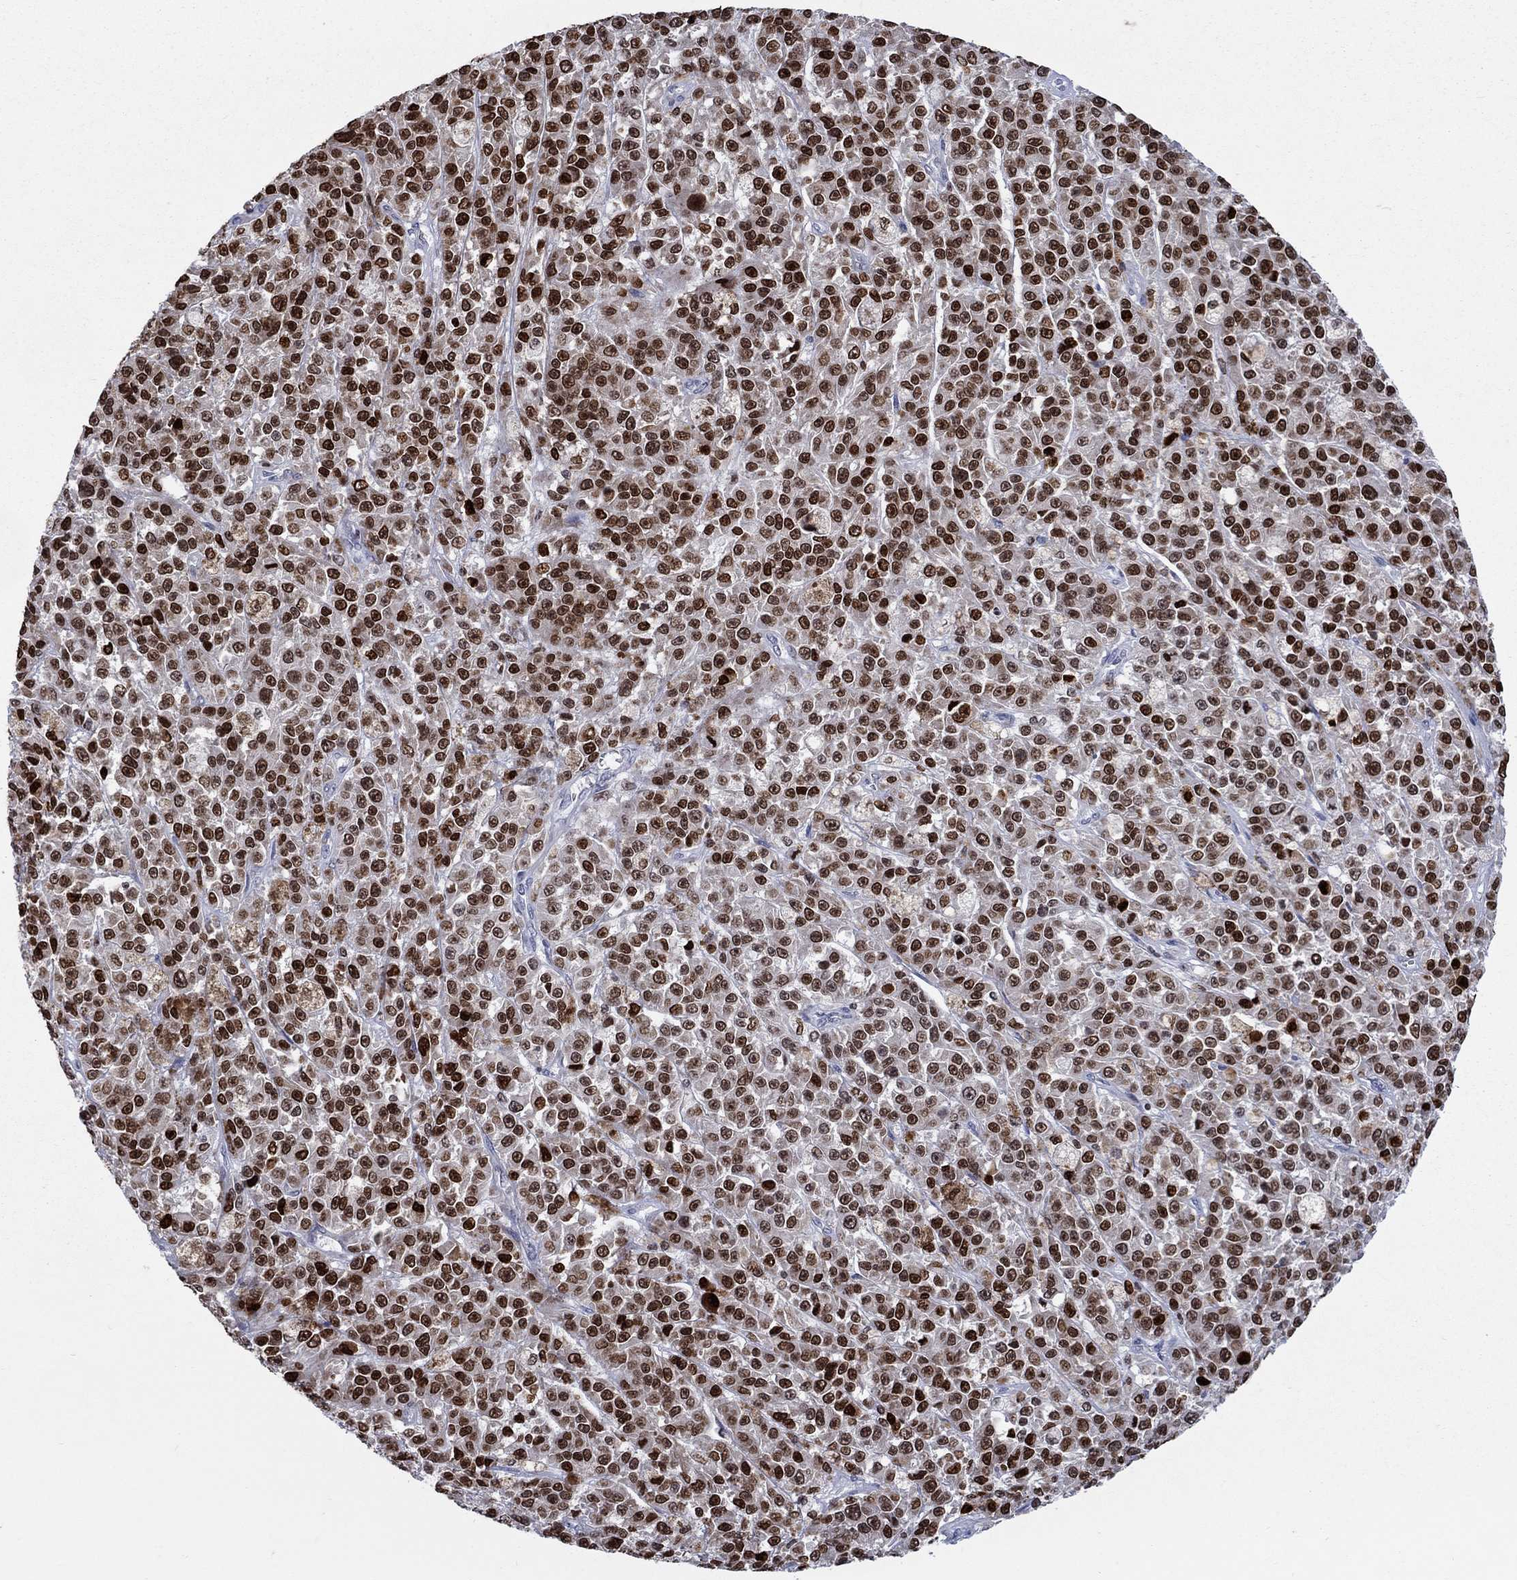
{"staining": {"intensity": "strong", "quantity": "25%-75%", "location": "nuclear"}, "tissue": "melanoma", "cell_type": "Tumor cells", "image_type": "cancer", "snomed": [{"axis": "morphology", "description": "Malignant melanoma, NOS"}, {"axis": "topography", "description": "Skin"}], "caption": "Immunohistochemistry (IHC) image of melanoma stained for a protein (brown), which demonstrates high levels of strong nuclear positivity in approximately 25%-75% of tumor cells.", "gene": "HMGA1", "patient": {"sex": "female", "age": 58}}